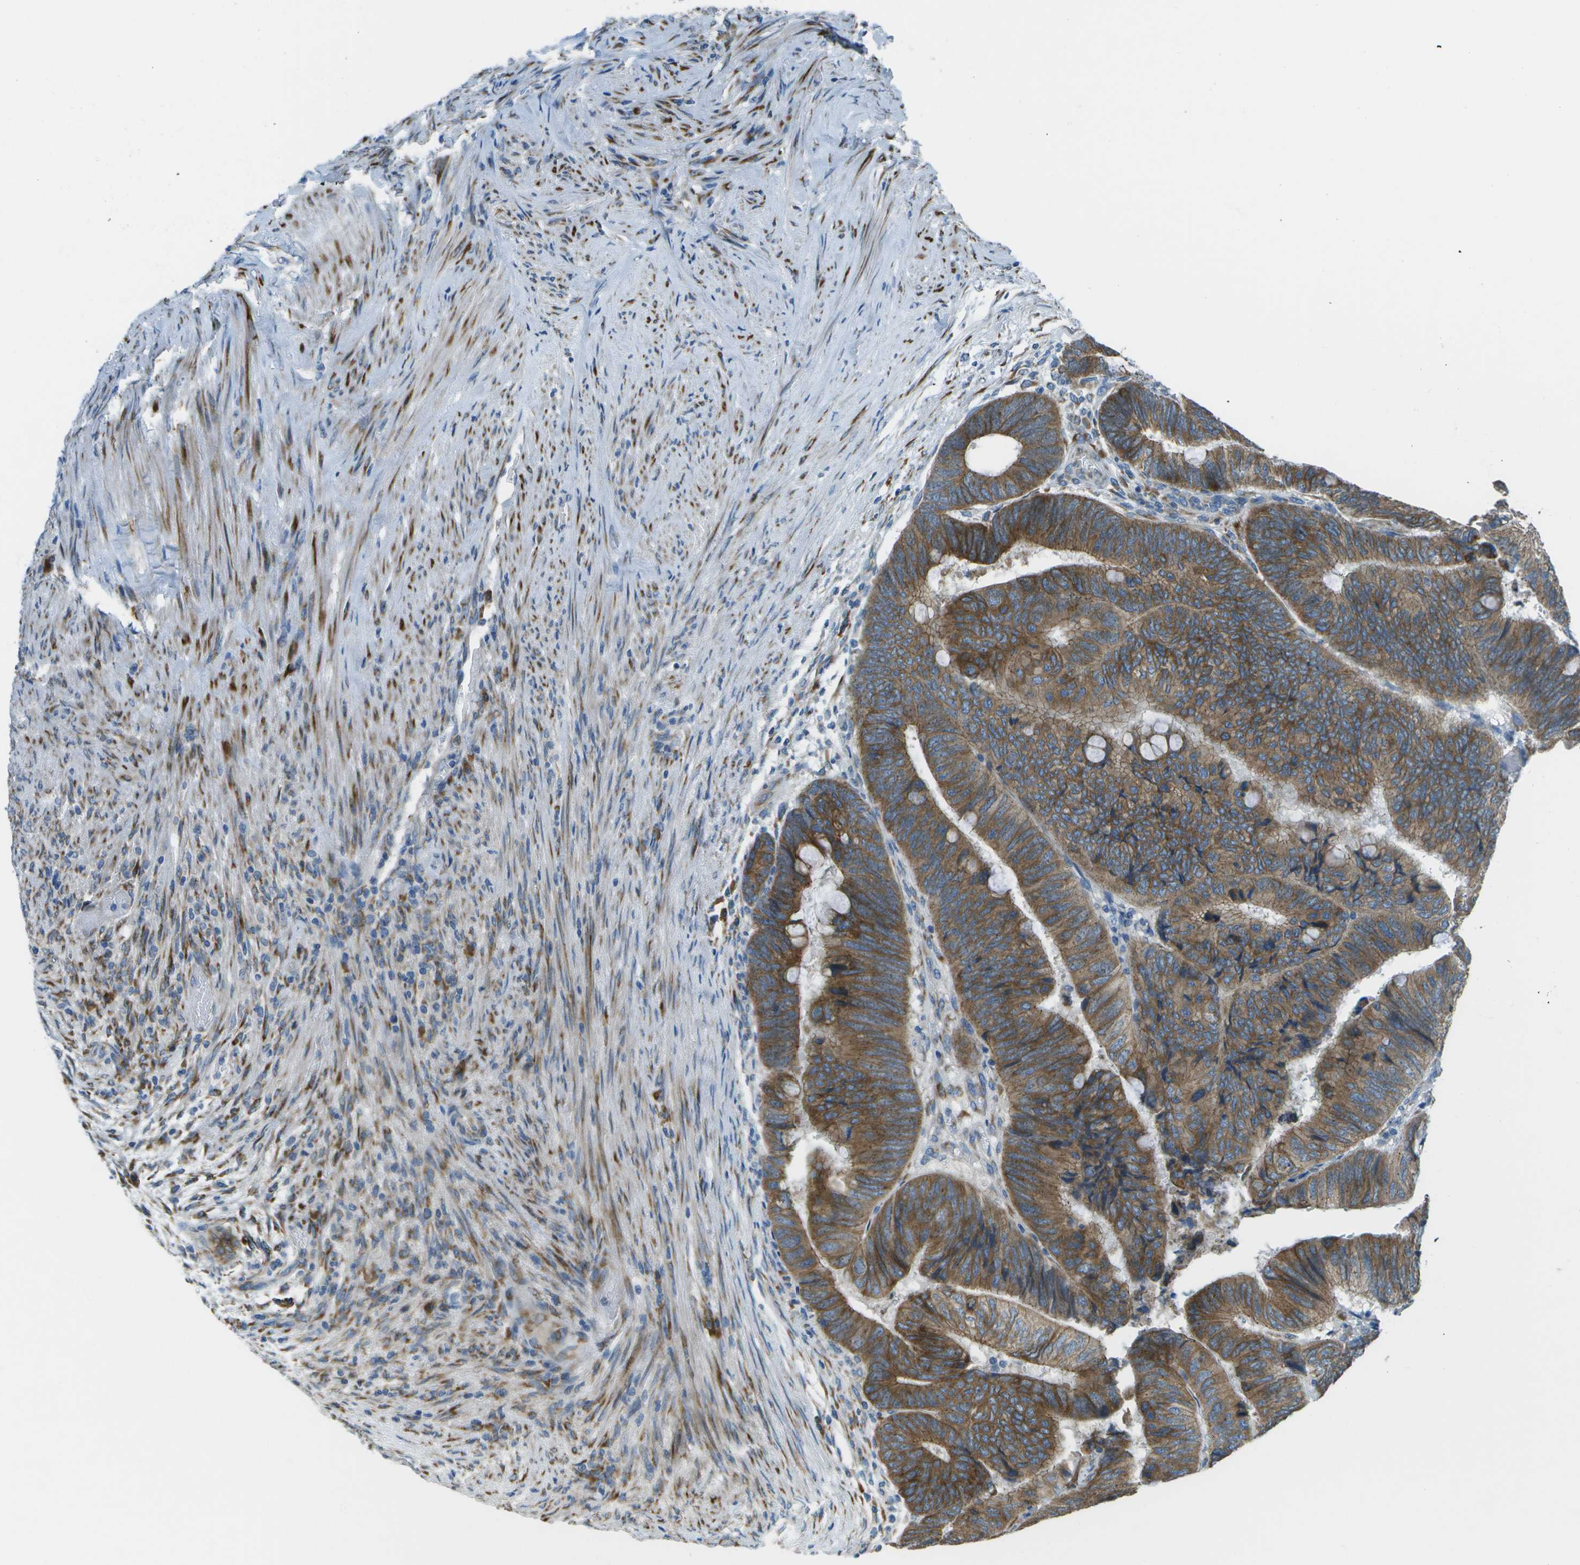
{"staining": {"intensity": "moderate", "quantity": ">75%", "location": "cytoplasmic/membranous"}, "tissue": "colorectal cancer", "cell_type": "Tumor cells", "image_type": "cancer", "snomed": [{"axis": "morphology", "description": "Normal tissue, NOS"}, {"axis": "morphology", "description": "Adenocarcinoma, NOS"}, {"axis": "topography", "description": "Rectum"}, {"axis": "topography", "description": "Peripheral nerve tissue"}], "caption": "Human colorectal cancer (adenocarcinoma) stained with a protein marker reveals moderate staining in tumor cells.", "gene": "KCTD3", "patient": {"sex": "male", "age": 92}}